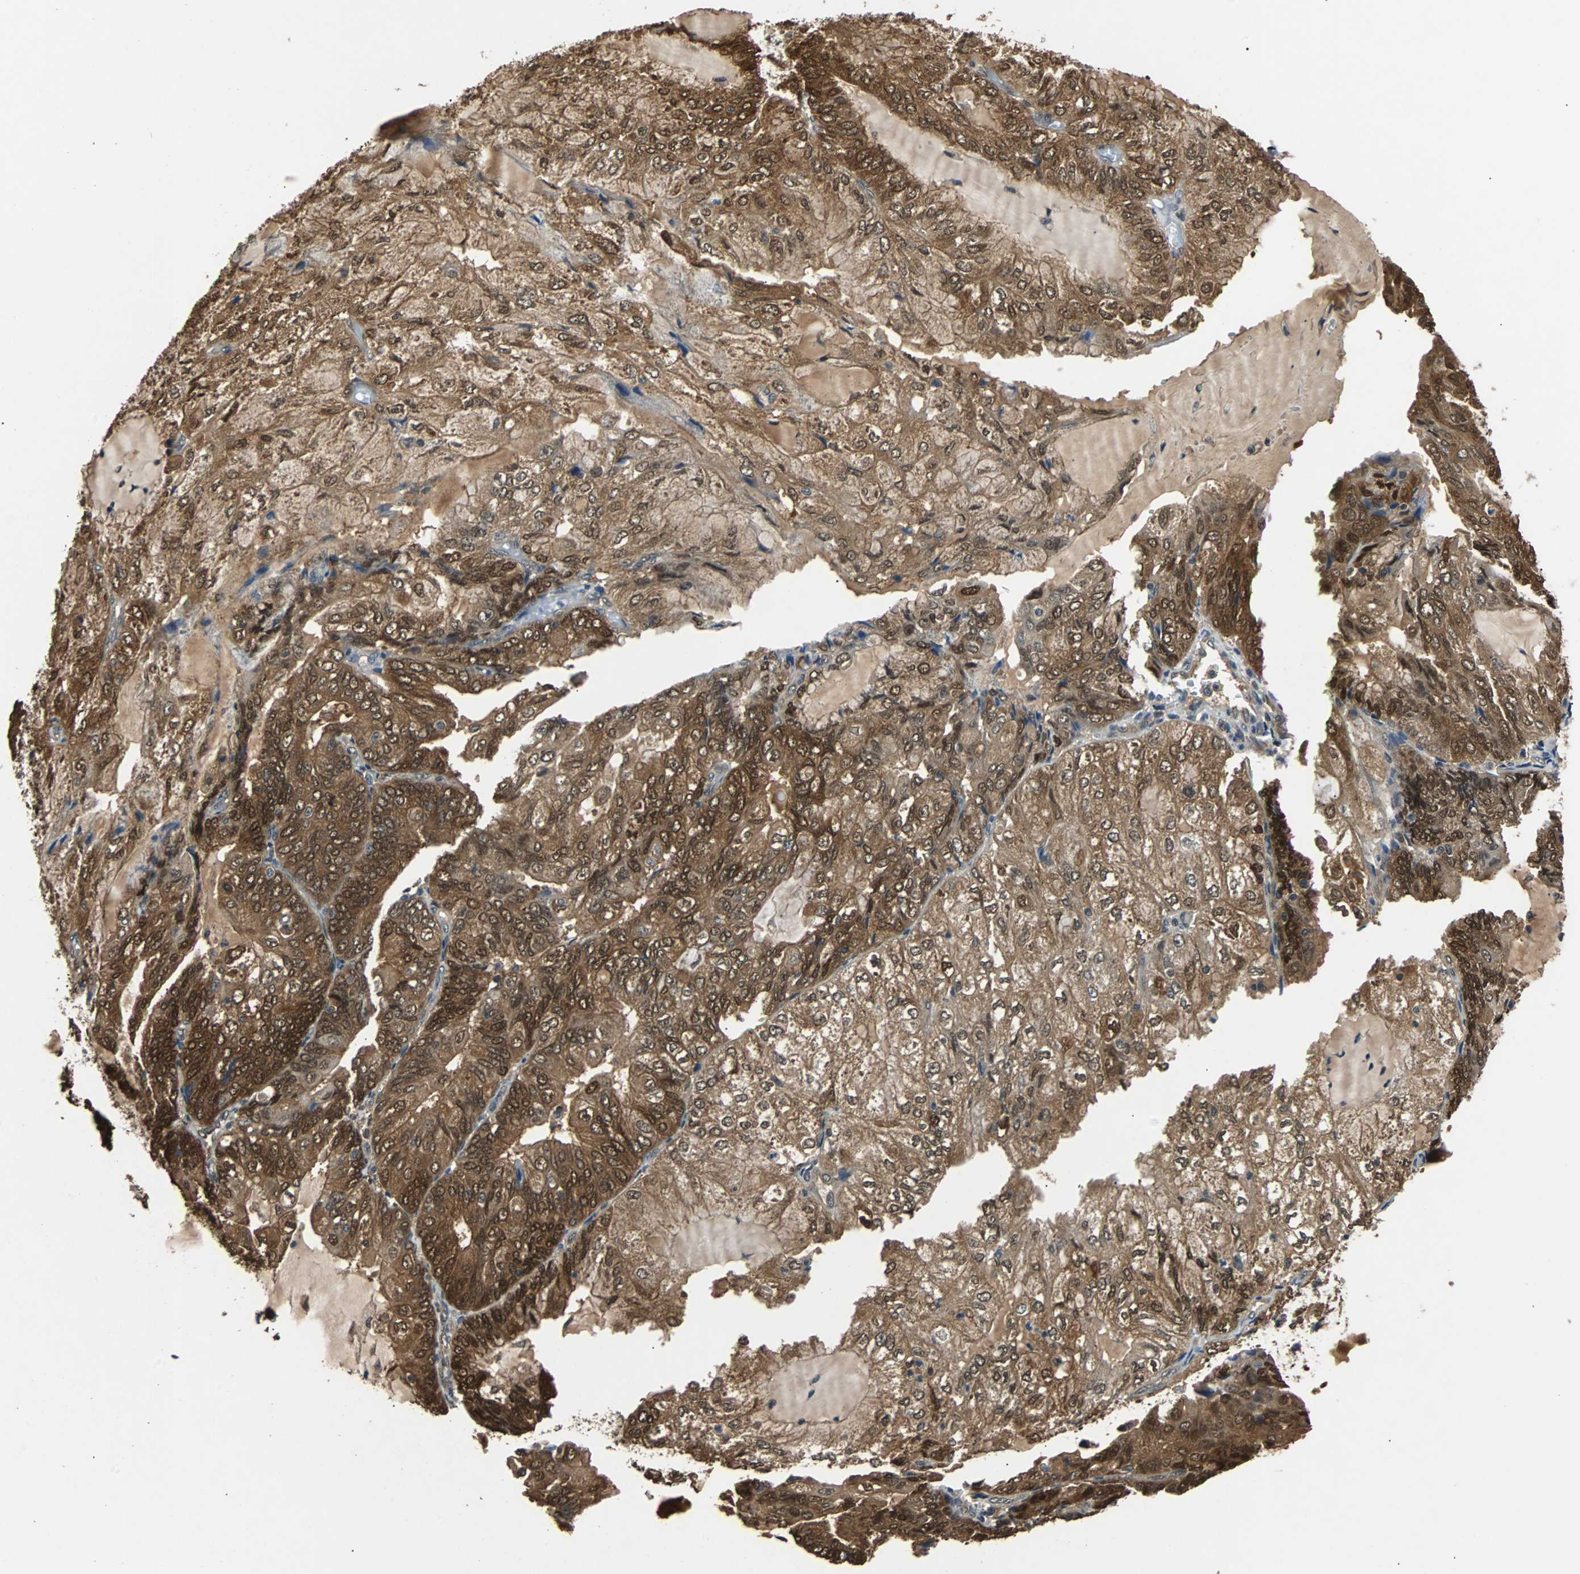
{"staining": {"intensity": "strong", "quantity": ">75%", "location": "cytoplasmic/membranous,nuclear"}, "tissue": "endometrial cancer", "cell_type": "Tumor cells", "image_type": "cancer", "snomed": [{"axis": "morphology", "description": "Adenocarcinoma, NOS"}, {"axis": "topography", "description": "Endometrium"}], "caption": "Immunohistochemical staining of human adenocarcinoma (endometrial) shows high levels of strong cytoplasmic/membranous and nuclear staining in approximately >75% of tumor cells.", "gene": "PRDX6", "patient": {"sex": "female", "age": 81}}